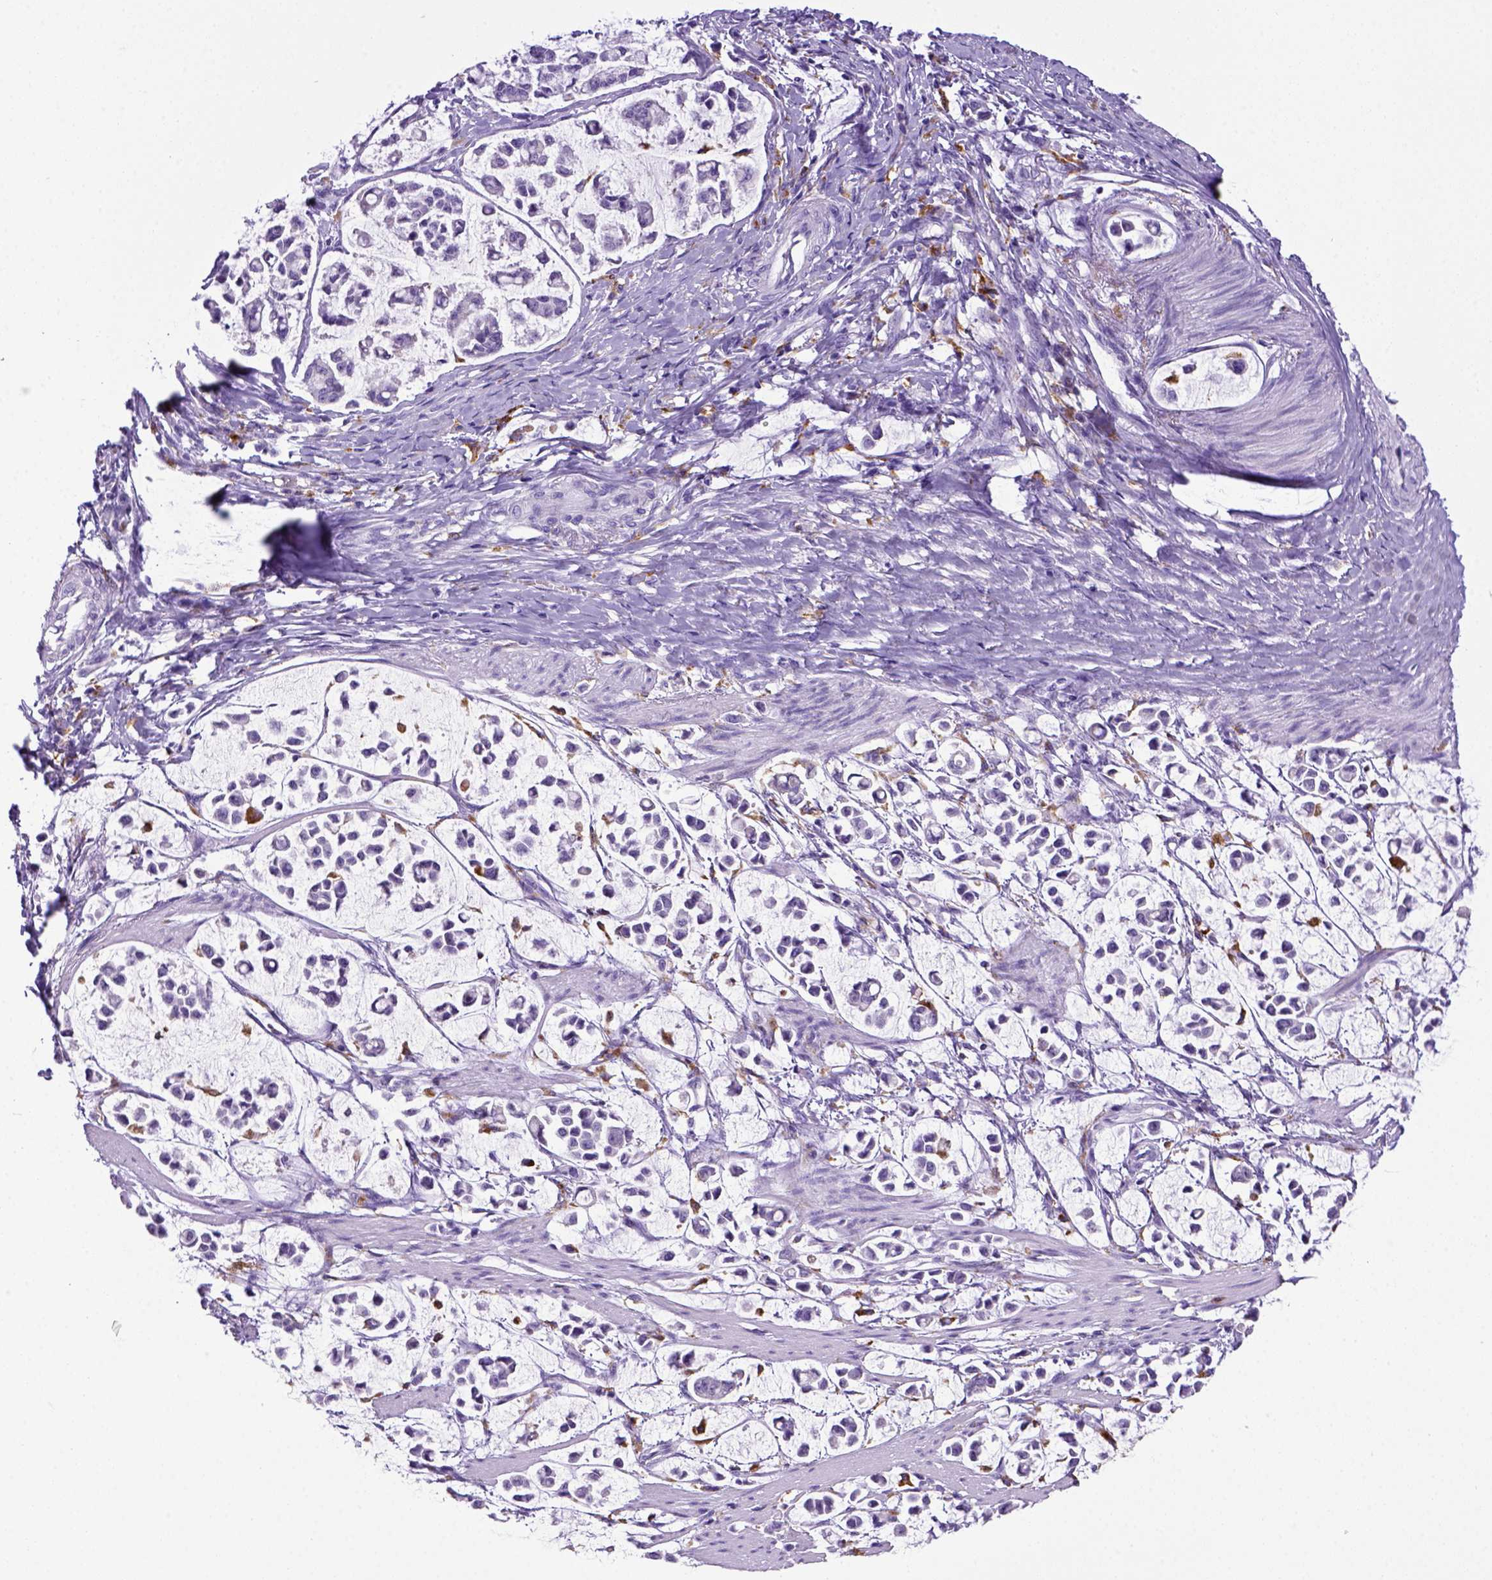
{"staining": {"intensity": "negative", "quantity": "none", "location": "none"}, "tissue": "stomach cancer", "cell_type": "Tumor cells", "image_type": "cancer", "snomed": [{"axis": "morphology", "description": "Adenocarcinoma, NOS"}, {"axis": "topography", "description": "Stomach"}], "caption": "Tumor cells show no significant protein positivity in adenocarcinoma (stomach).", "gene": "CD68", "patient": {"sex": "male", "age": 82}}